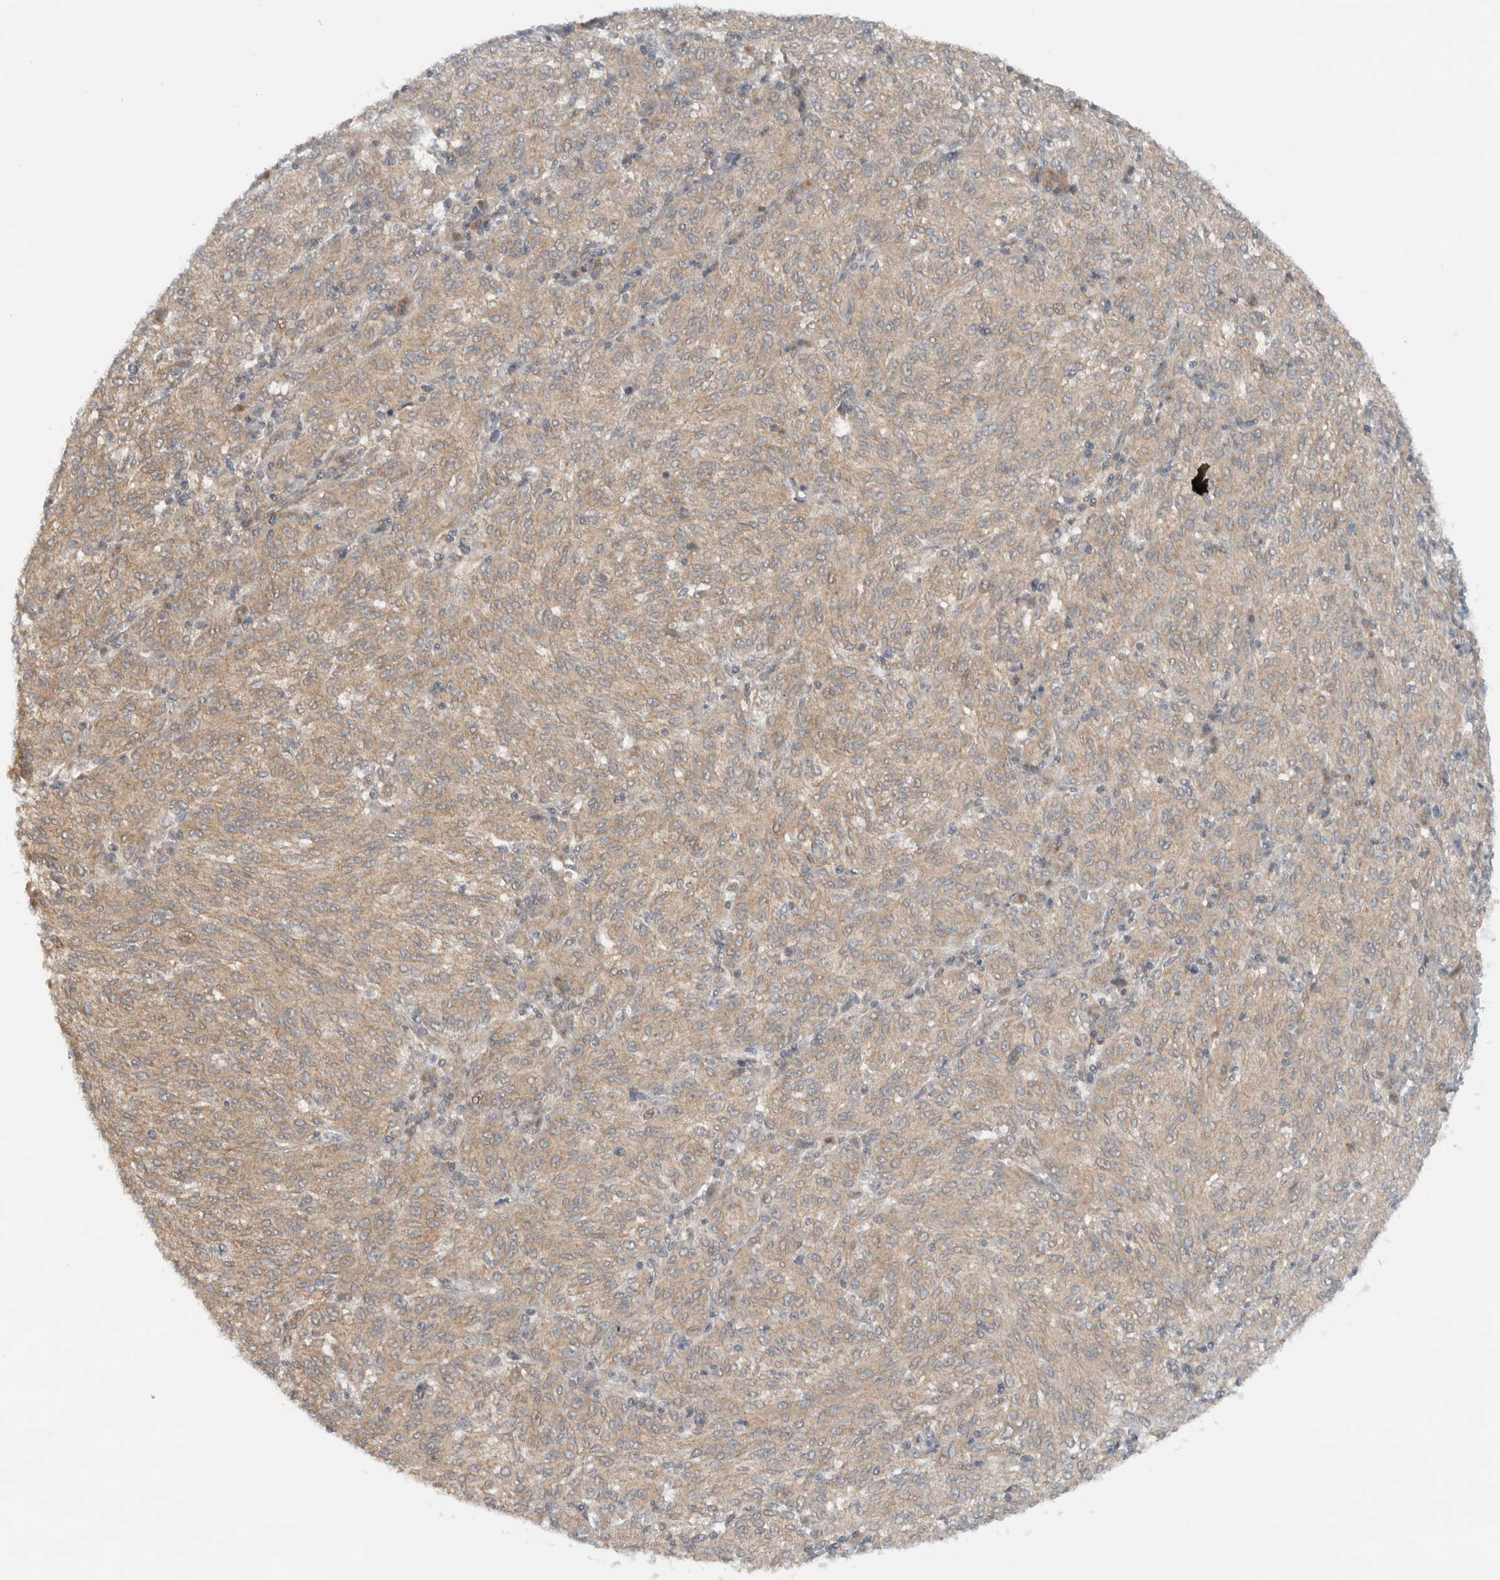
{"staining": {"intensity": "weak", "quantity": "25%-75%", "location": "cytoplasmic/membranous"}, "tissue": "melanoma", "cell_type": "Tumor cells", "image_type": "cancer", "snomed": [{"axis": "morphology", "description": "Malignant melanoma, NOS"}, {"axis": "topography", "description": "Skin"}], "caption": "A brown stain highlights weak cytoplasmic/membranous staining of a protein in melanoma tumor cells.", "gene": "KLHL6", "patient": {"sex": "female", "age": 72}}